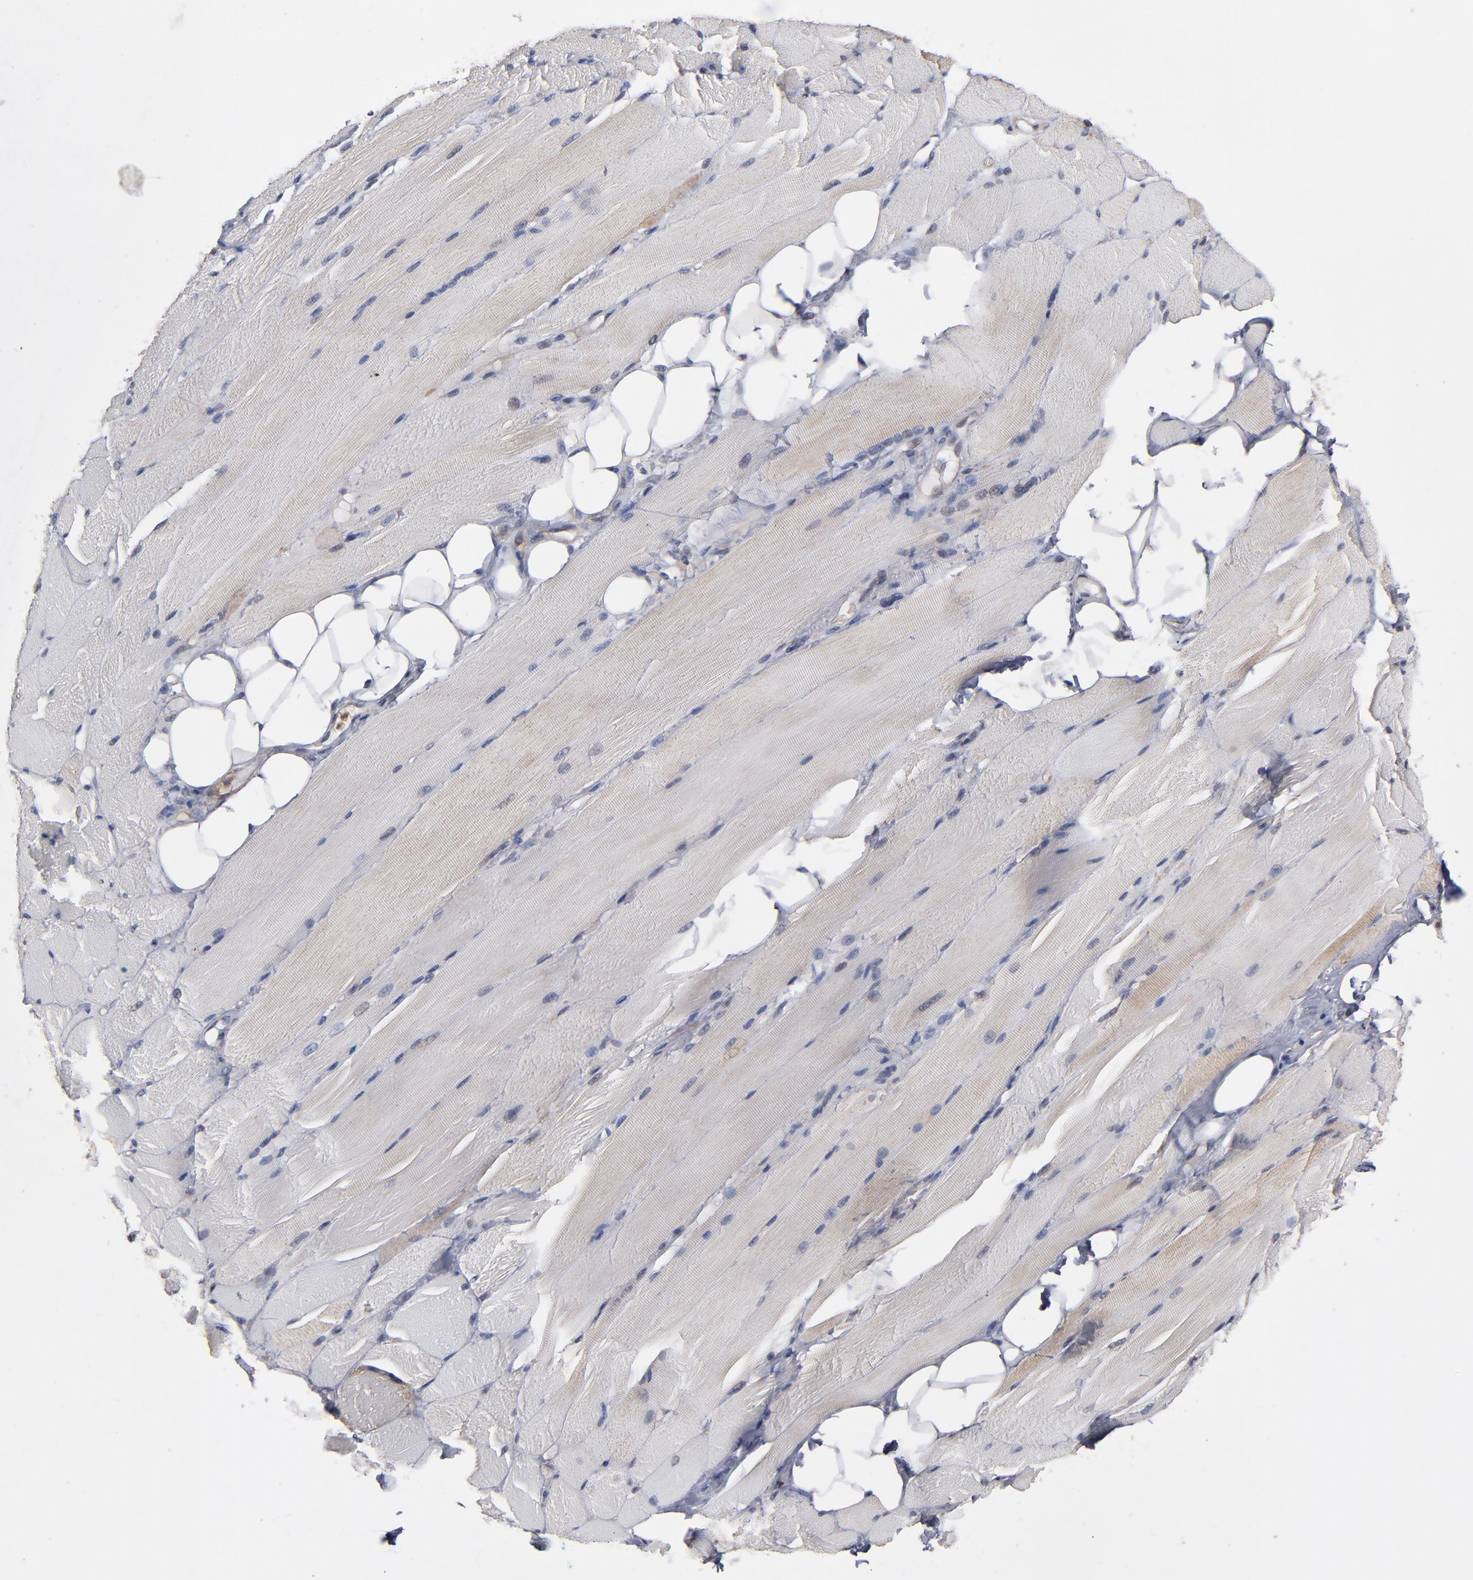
{"staining": {"intensity": "weak", "quantity": ">75%", "location": "cytoplasmic/membranous"}, "tissue": "skeletal muscle", "cell_type": "Myocytes", "image_type": "normal", "snomed": [{"axis": "morphology", "description": "Normal tissue, NOS"}, {"axis": "topography", "description": "Skeletal muscle"}, {"axis": "topography", "description": "Peripheral nerve tissue"}], "caption": "Myocytes show low levels of weak cytoplasmic/membranous expression in about >75% of cells in unremarkable human skeletal muscle.", "gene": "MIPOL1", "patient": {"sex": "female", "age": 84}}